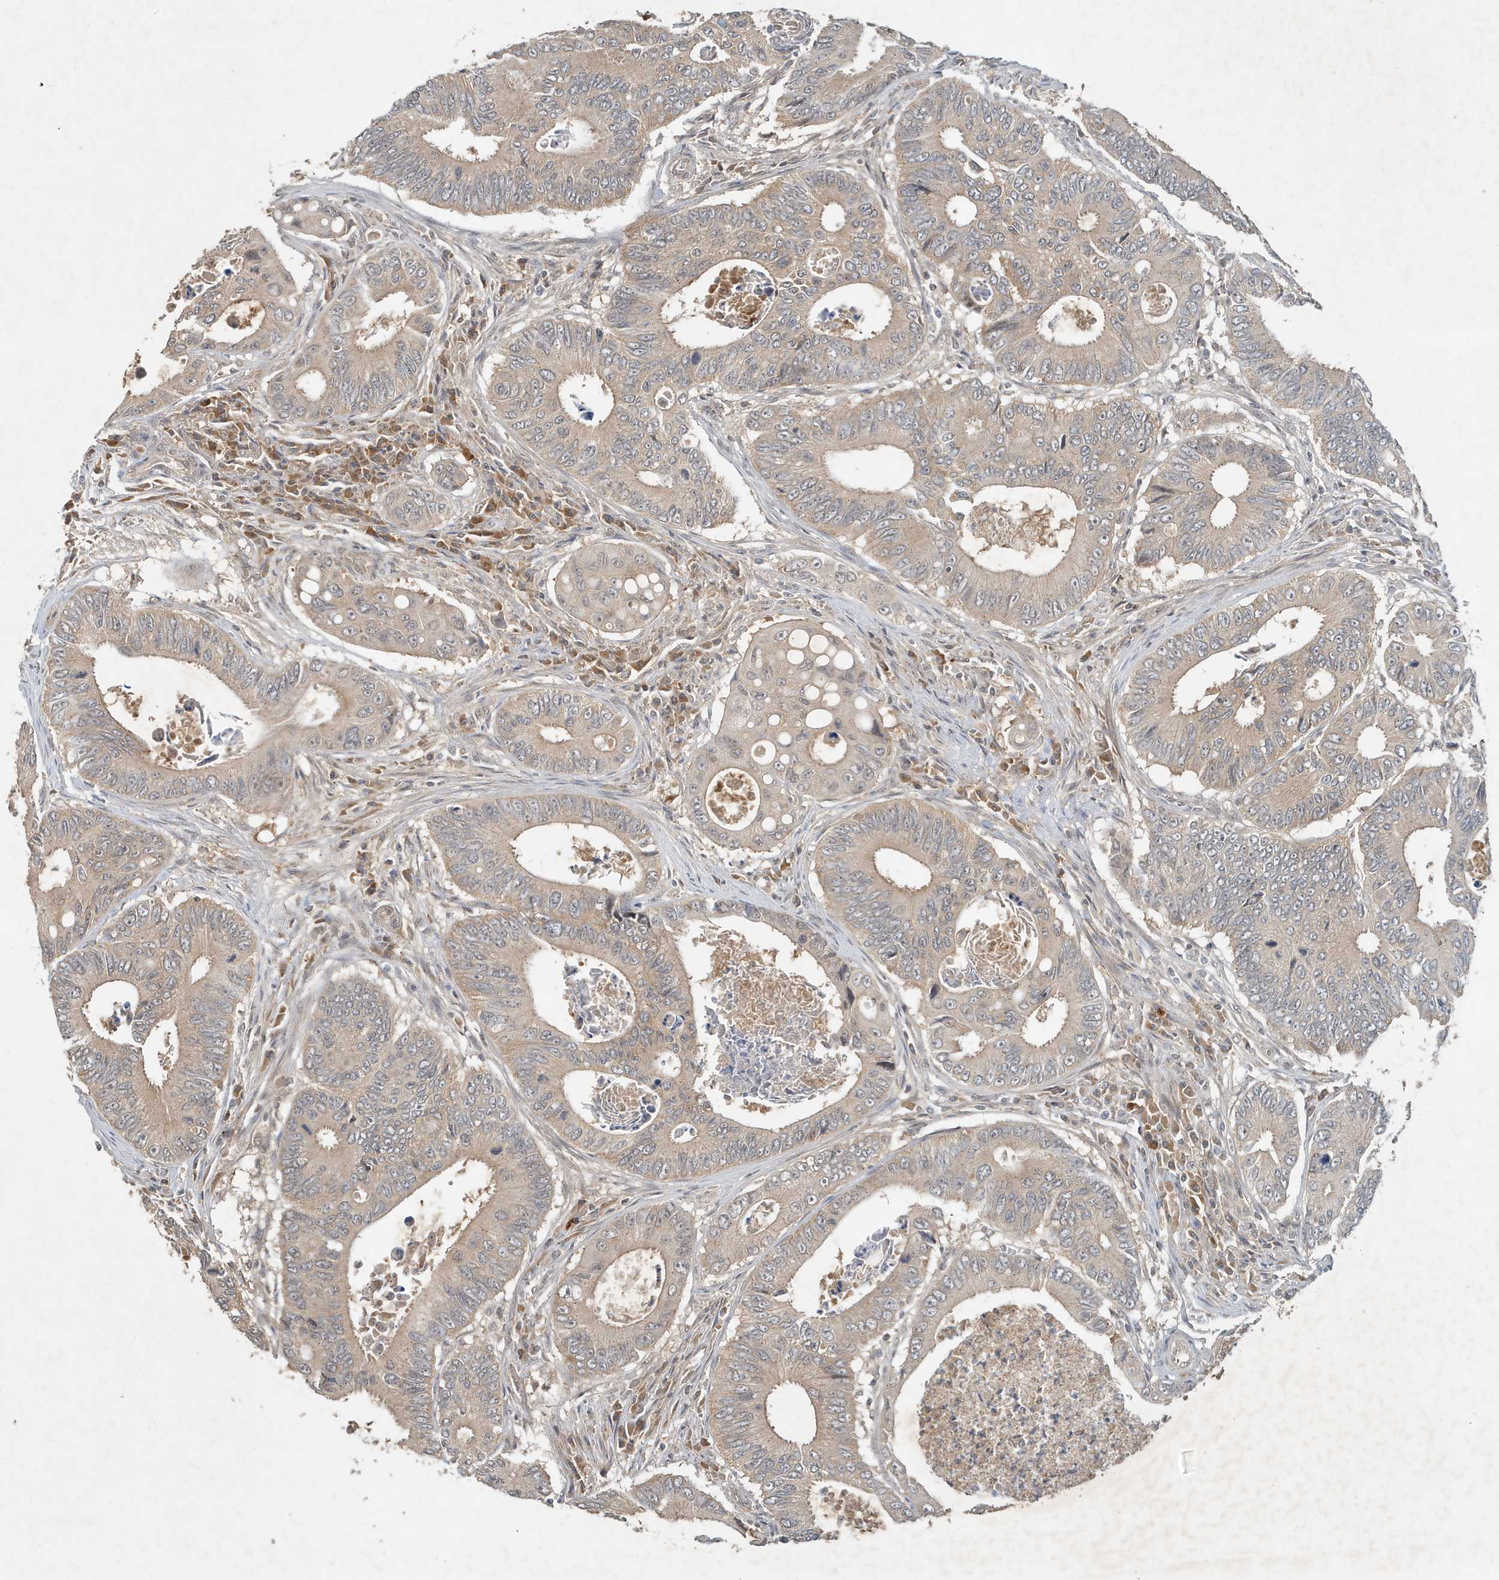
{"staining": {"intensity": "weak", "quantity": "25%-75%", "location": "cytoplasmic/membranous"}, "tissue": "colorectal cancer", "cell_type": "Tumor cells", "image_type": "cancer", "snomed": [{"axis": "morphology", "description": "Inflammation, NOS"}, {"axis": "morphology", "description": "Adenocarcinoma, NOS"}, {"axis": "topography", "description": "Colon"}], "caption": "Adenocarcinoma (colorectal) stained with DAB (3,3'-diaminobenzidine) immunohistochemistry (IHC) shows low levels of weak cytoplasmic/membranous expression in approximately 25%-75% of tumor cells.", "gene": "ABCB9", "patient": {"sex": "male", "age": 72}}